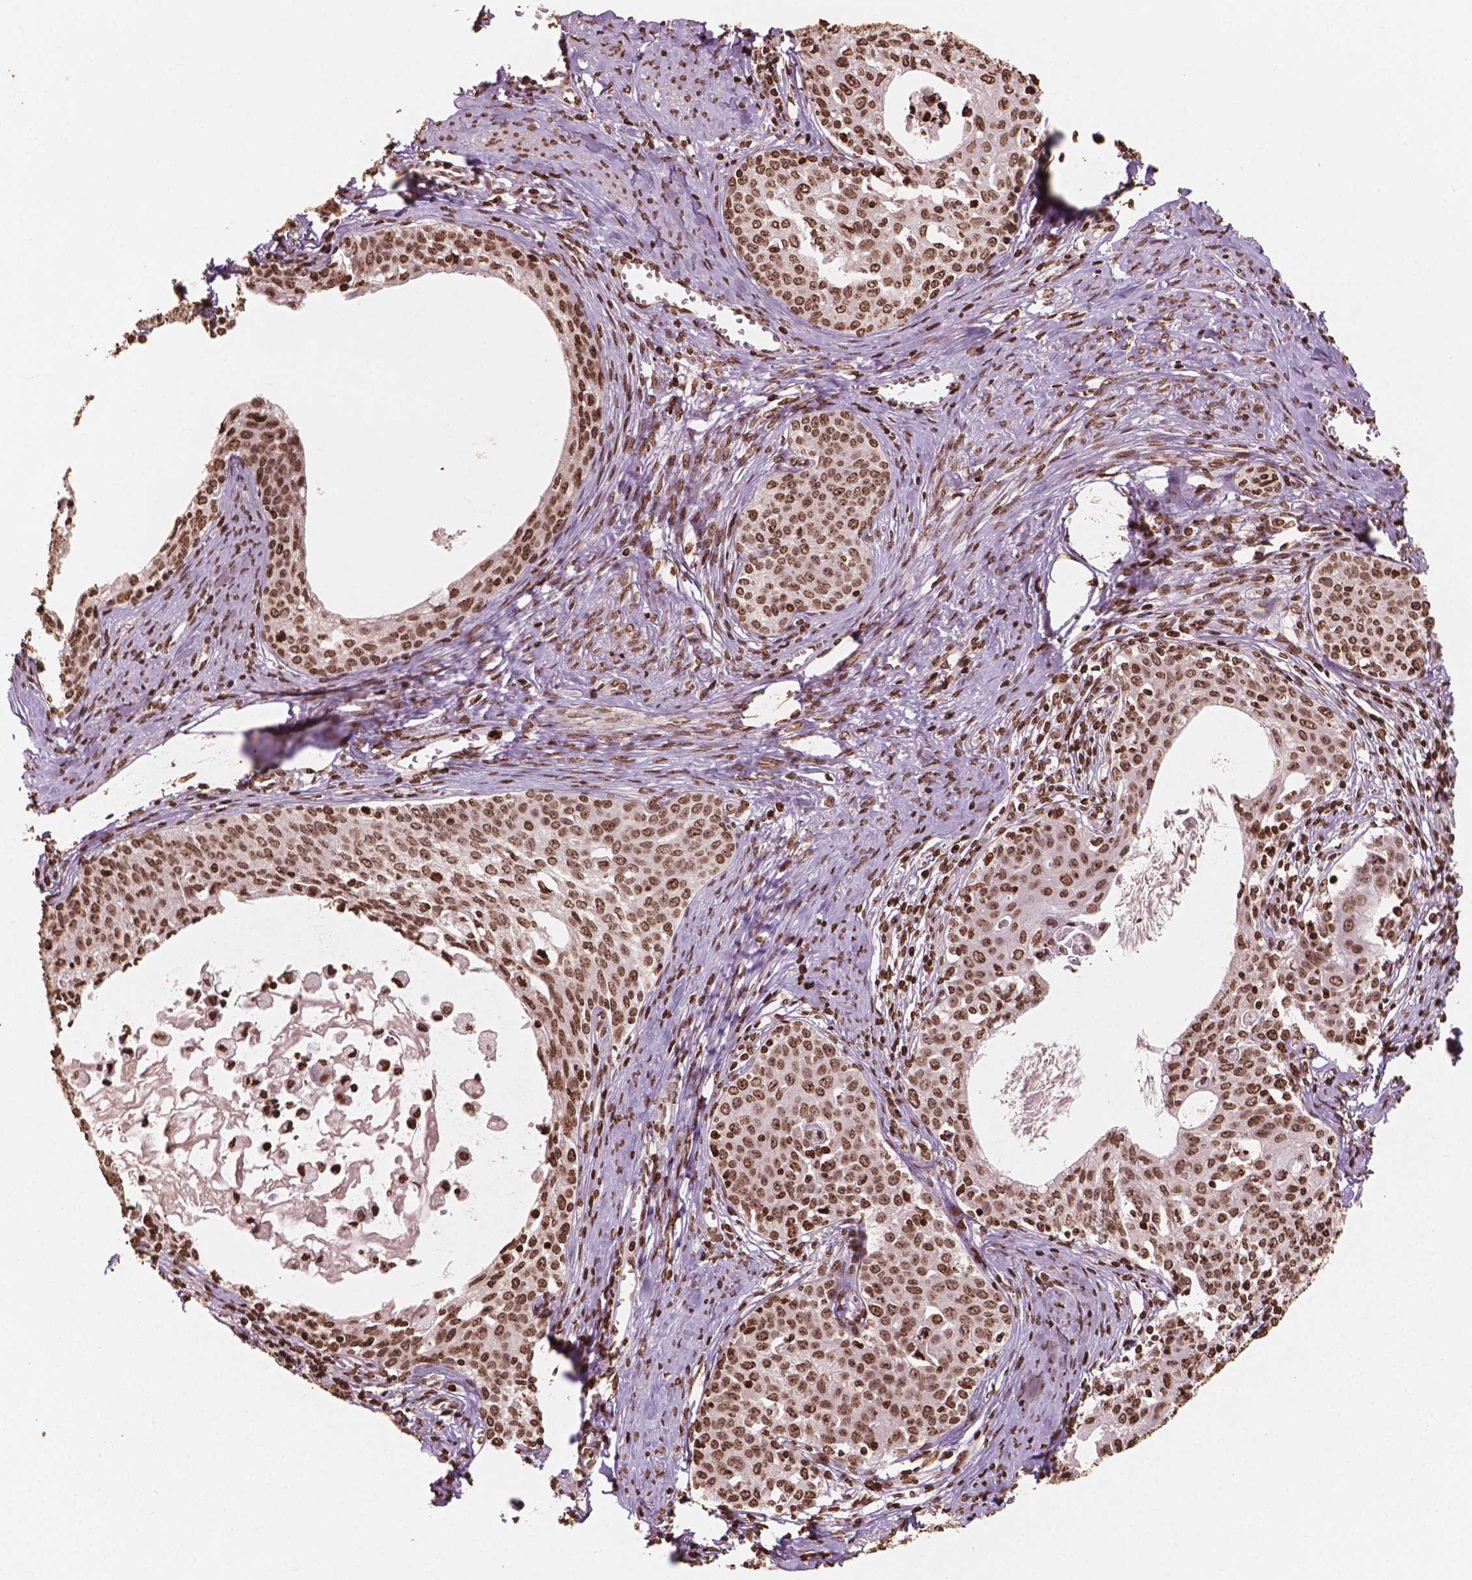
{"staining": {"intensity": "moderate", "quantity": ">75%", "location": "nuclear"}, "tissue": "cervical cancer", "cell_type": "Tumor cells", "image_type": "cancer", "snomed": [{"axis": "morphology", "description": "Squamous cell carcinoma, NOS"}, {"axis": "morphology", "description": "Adenocarcinoma, NOS"}, {"axis": "topography", "description": "Cervix"}], "caption": "A brown stain highlights moderate nuclear staining of a protein in cervical cancer (squamous cell carcinoma) tumor cells.", "gene": "H3C7", "patient": {"sex": "female", "age": 52}}